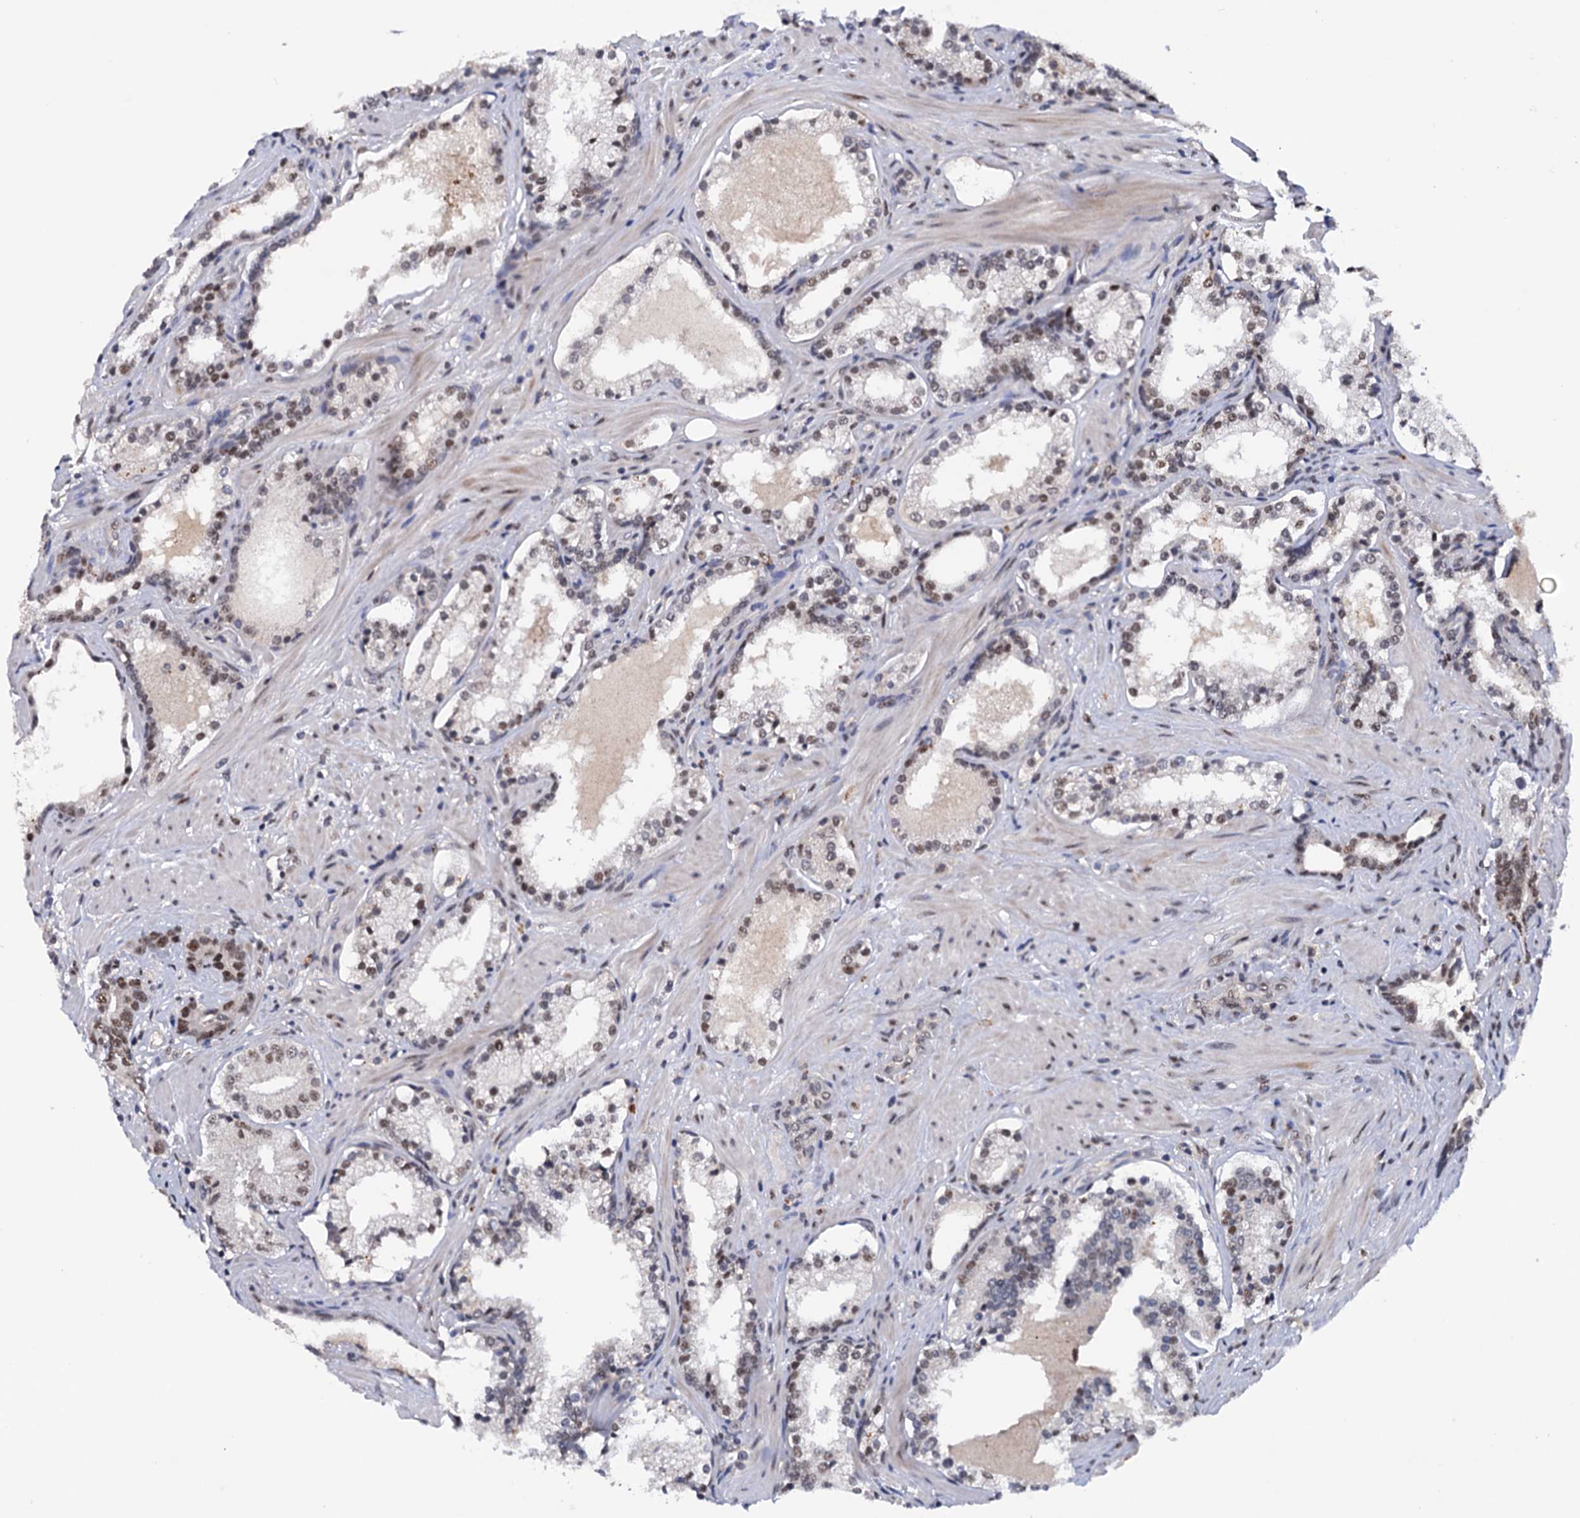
{"staining": {"intensity": "moderate", "quantity": "25%-75%", "location": "nuclear"}, "tissue": "prostate cancer", "cell_type": "Tumor cells", "image_type": "cancer", "snomed": [{"axis": "morphology", "description": "Adenocarcinoma, High grade"}, {"axis": "topography", "description": "Prostate"}], "caption": "Prostate cancer was stained to show a protein in brown. There is medium levels of moderate nuclear expression in approximately 25%-75% of tumor cells.", "gene": "TBC1D12", "patient": {"sex": "male", "age": 58}}